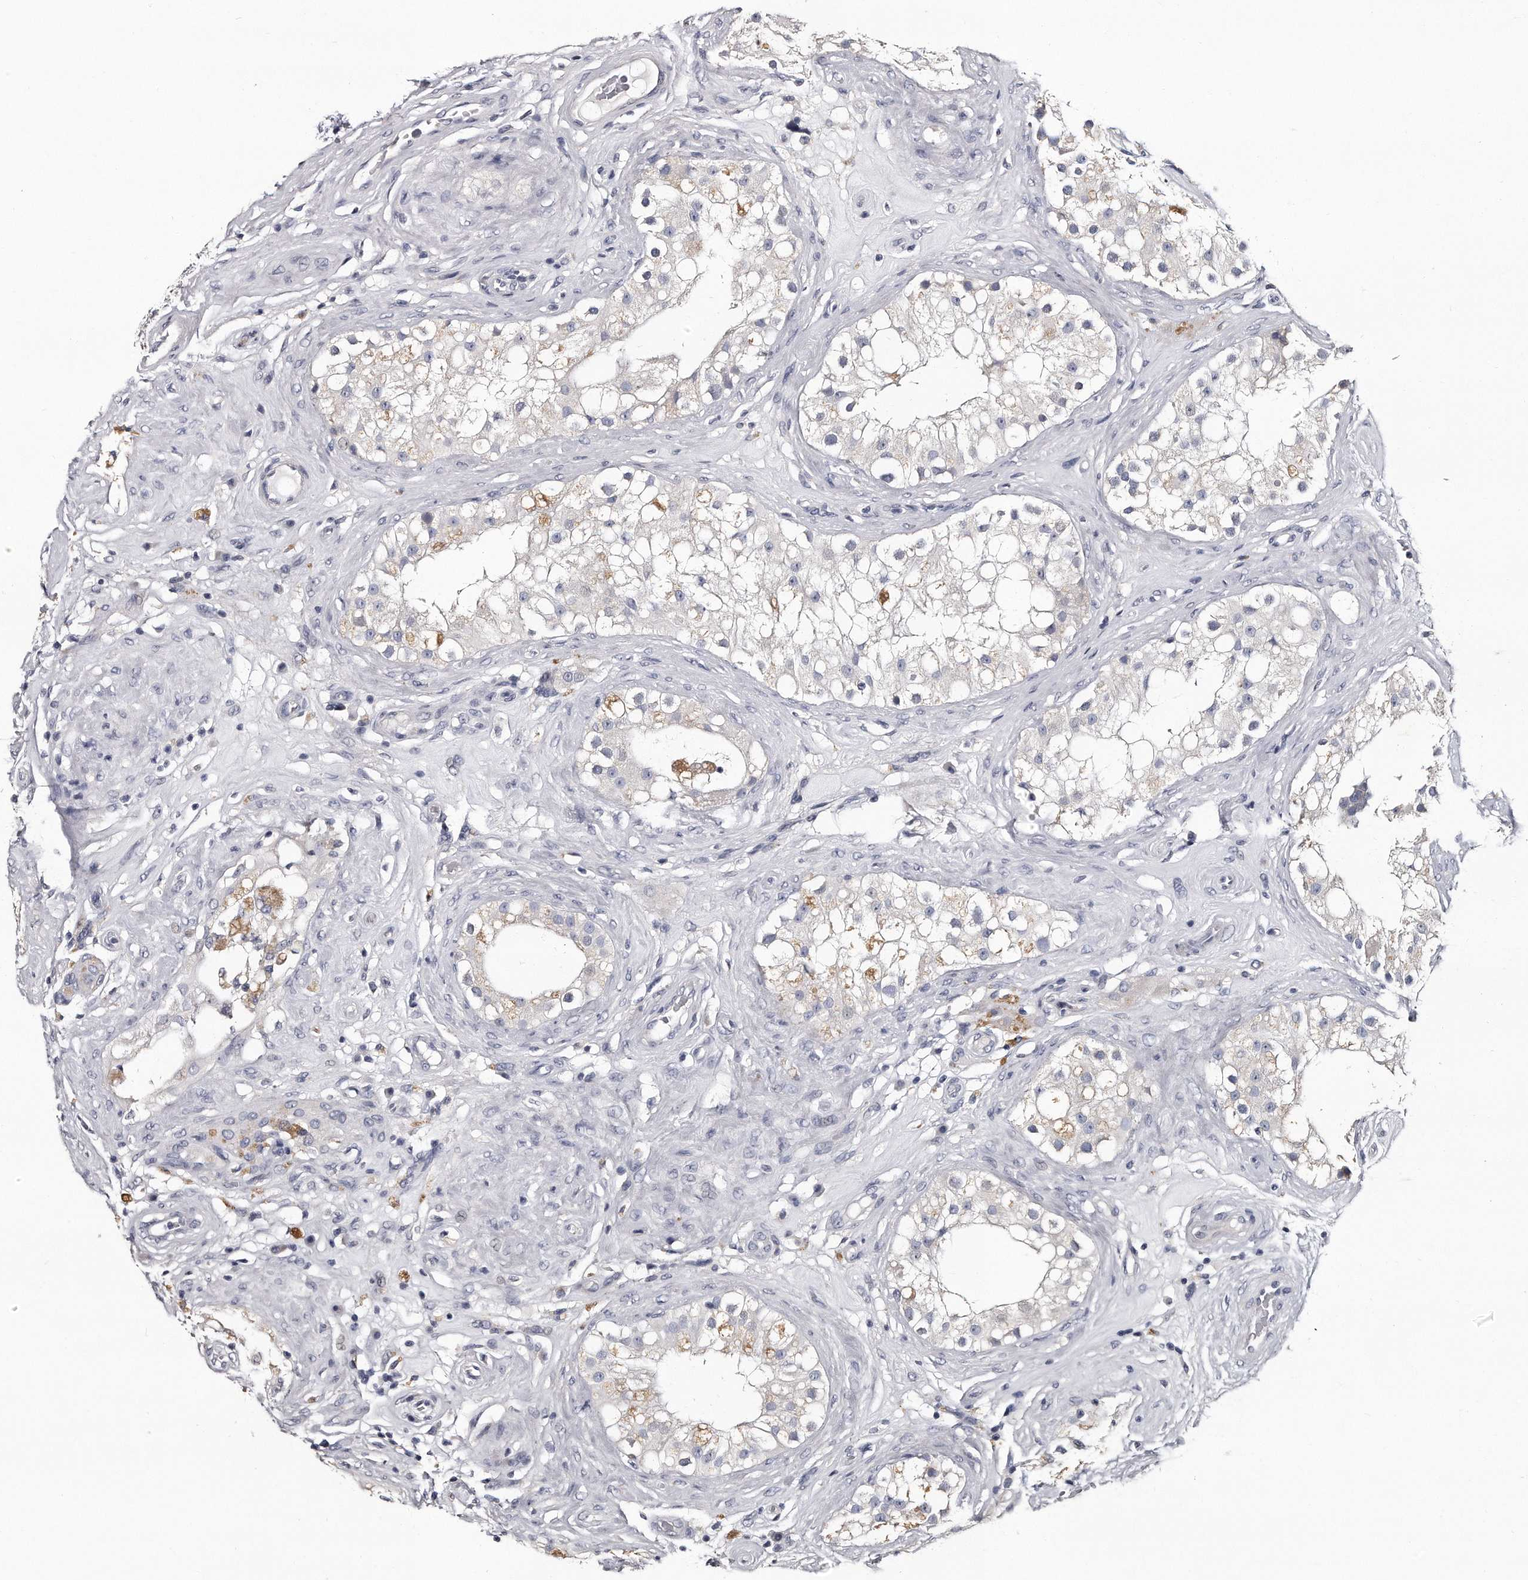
{"staining": {"intensity": "weak", "quantity": "<25%", "location": "cytoplasmic/membranous"}, "tissue": "testis", "cell_type": "Cells in seminiferous ducts", "image_type": "normal", "snomed": [{"axis": "morphology", "description": "Normal tissue, NOS"}, {"axis": "topography", "description": "Testis"}], "caption": "Immunohistochemical staining of unremarkable human testis reveals no significant expression in cells in seminiferous ducts.", "gene": "GAPVD1", "patient": {"sex": "male", "age": 84}}